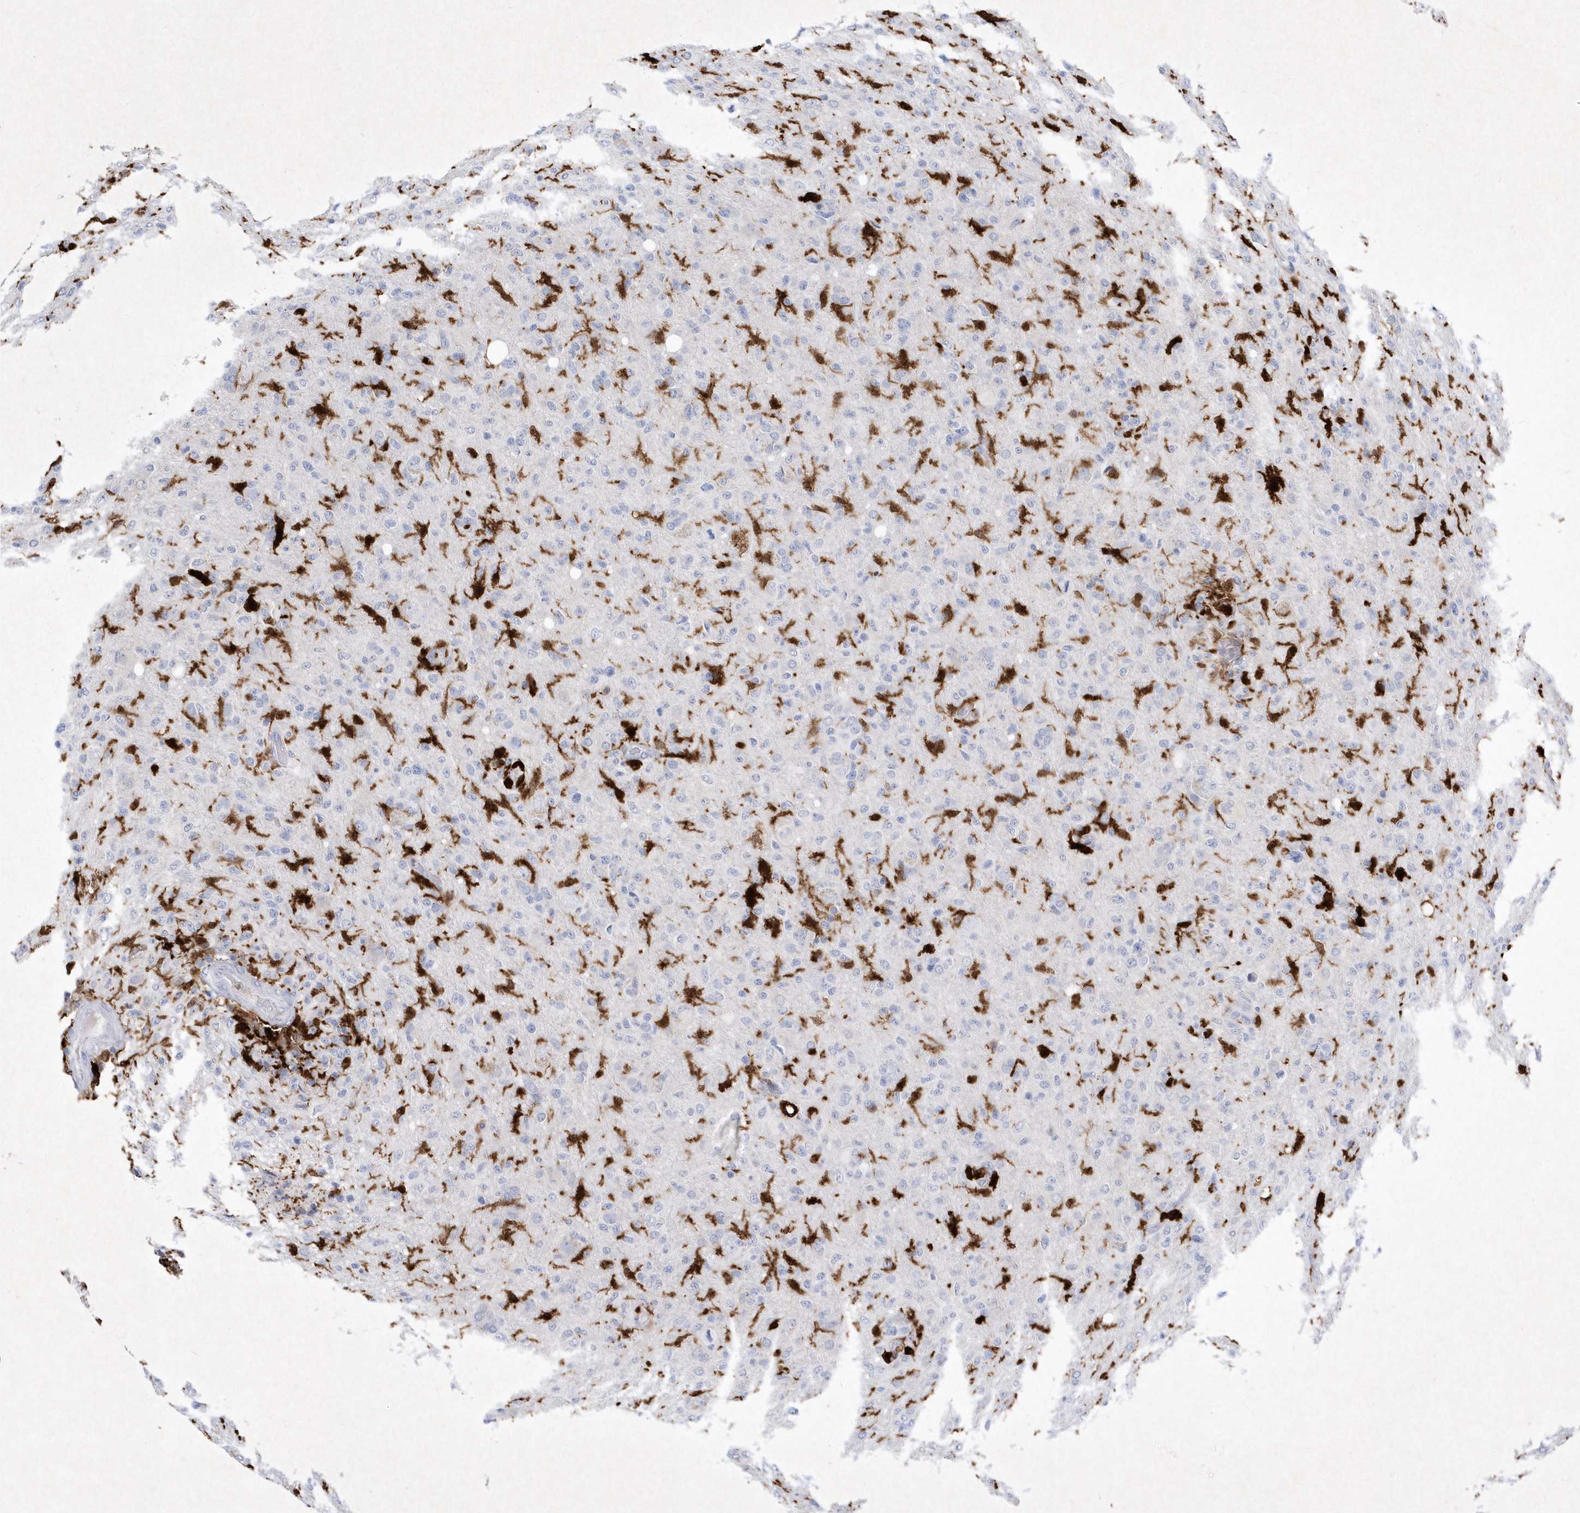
{"staining": {"intensity": "negative", "quantity": "none", "location": "none"}, "tissue": "glioma", "cell_type": "Tumor cells", "image_type": "cancer", "snomed": [{"axis": "morphology", "description": "Glioma, malignant, High grade"}, {"axis": "topography", "description": "Brain"}], "caption": "Malignant glioma (high-grade) stained for a protein using immunohistochemistry (IHC) shows no staining tumor cells.", "gene": "BHLHA15", "patient": {"sex": "female", "age": 57}}